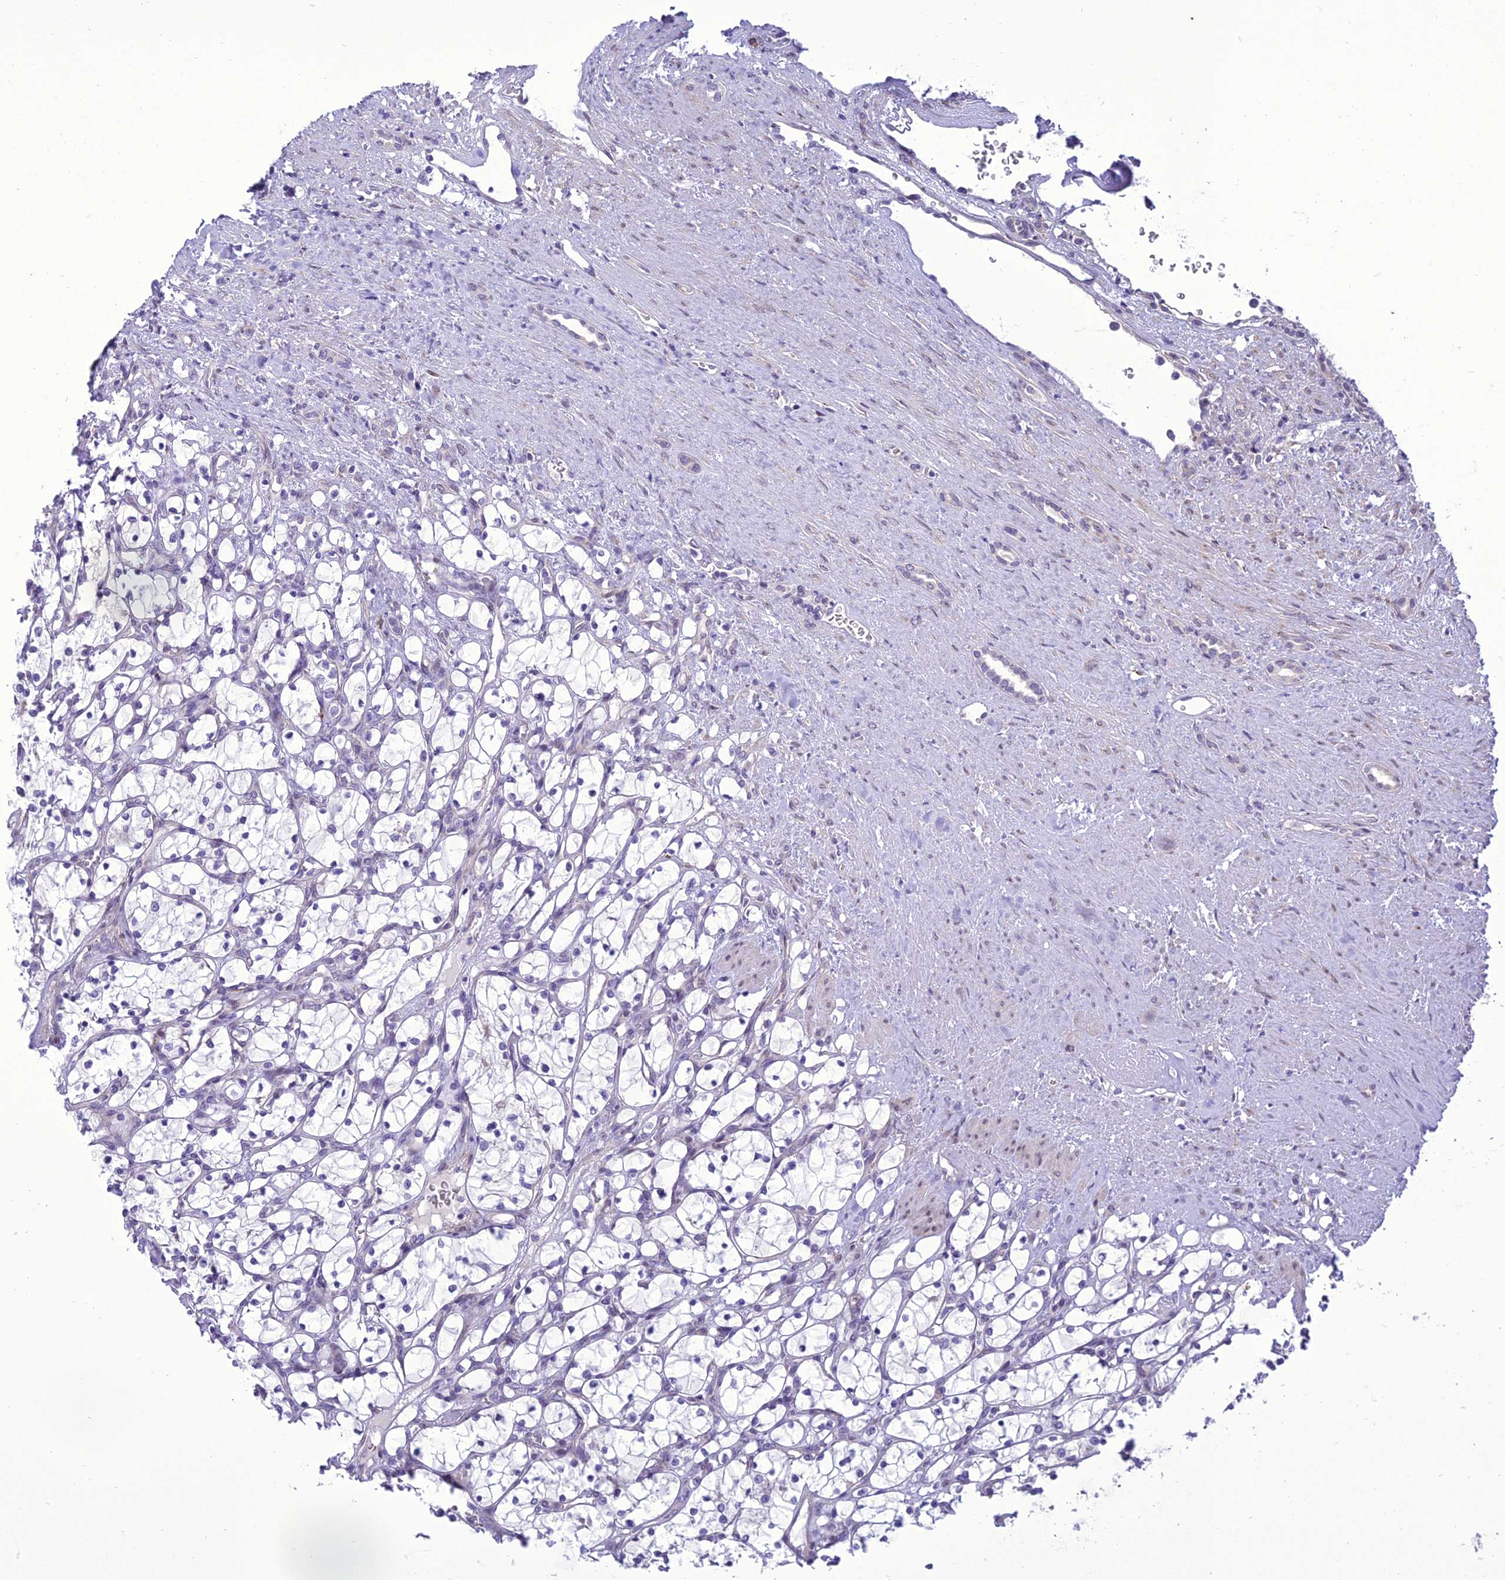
{"staining": {"intensity": "negative", "quantity": "none", "location": "none"}, "tissue": "renal cancer", "cell_type": "Tumor cells", "image_type": "cancer", "snomed": [{"axis": "morphology", "description": "Adenocarcinoma, NOS"}, {"axis": "topography", "description": "Kidney"}], "caption": "Renal cancer (adenocarcinoma) was stained to show a protein in brown. There is no significant staining in tumor cells. (Brightfield microscopy of DAB immunohistochemistry at high magnification).", "gene": "NEURL2", "patient": {"sex": "female", "age": 69}}